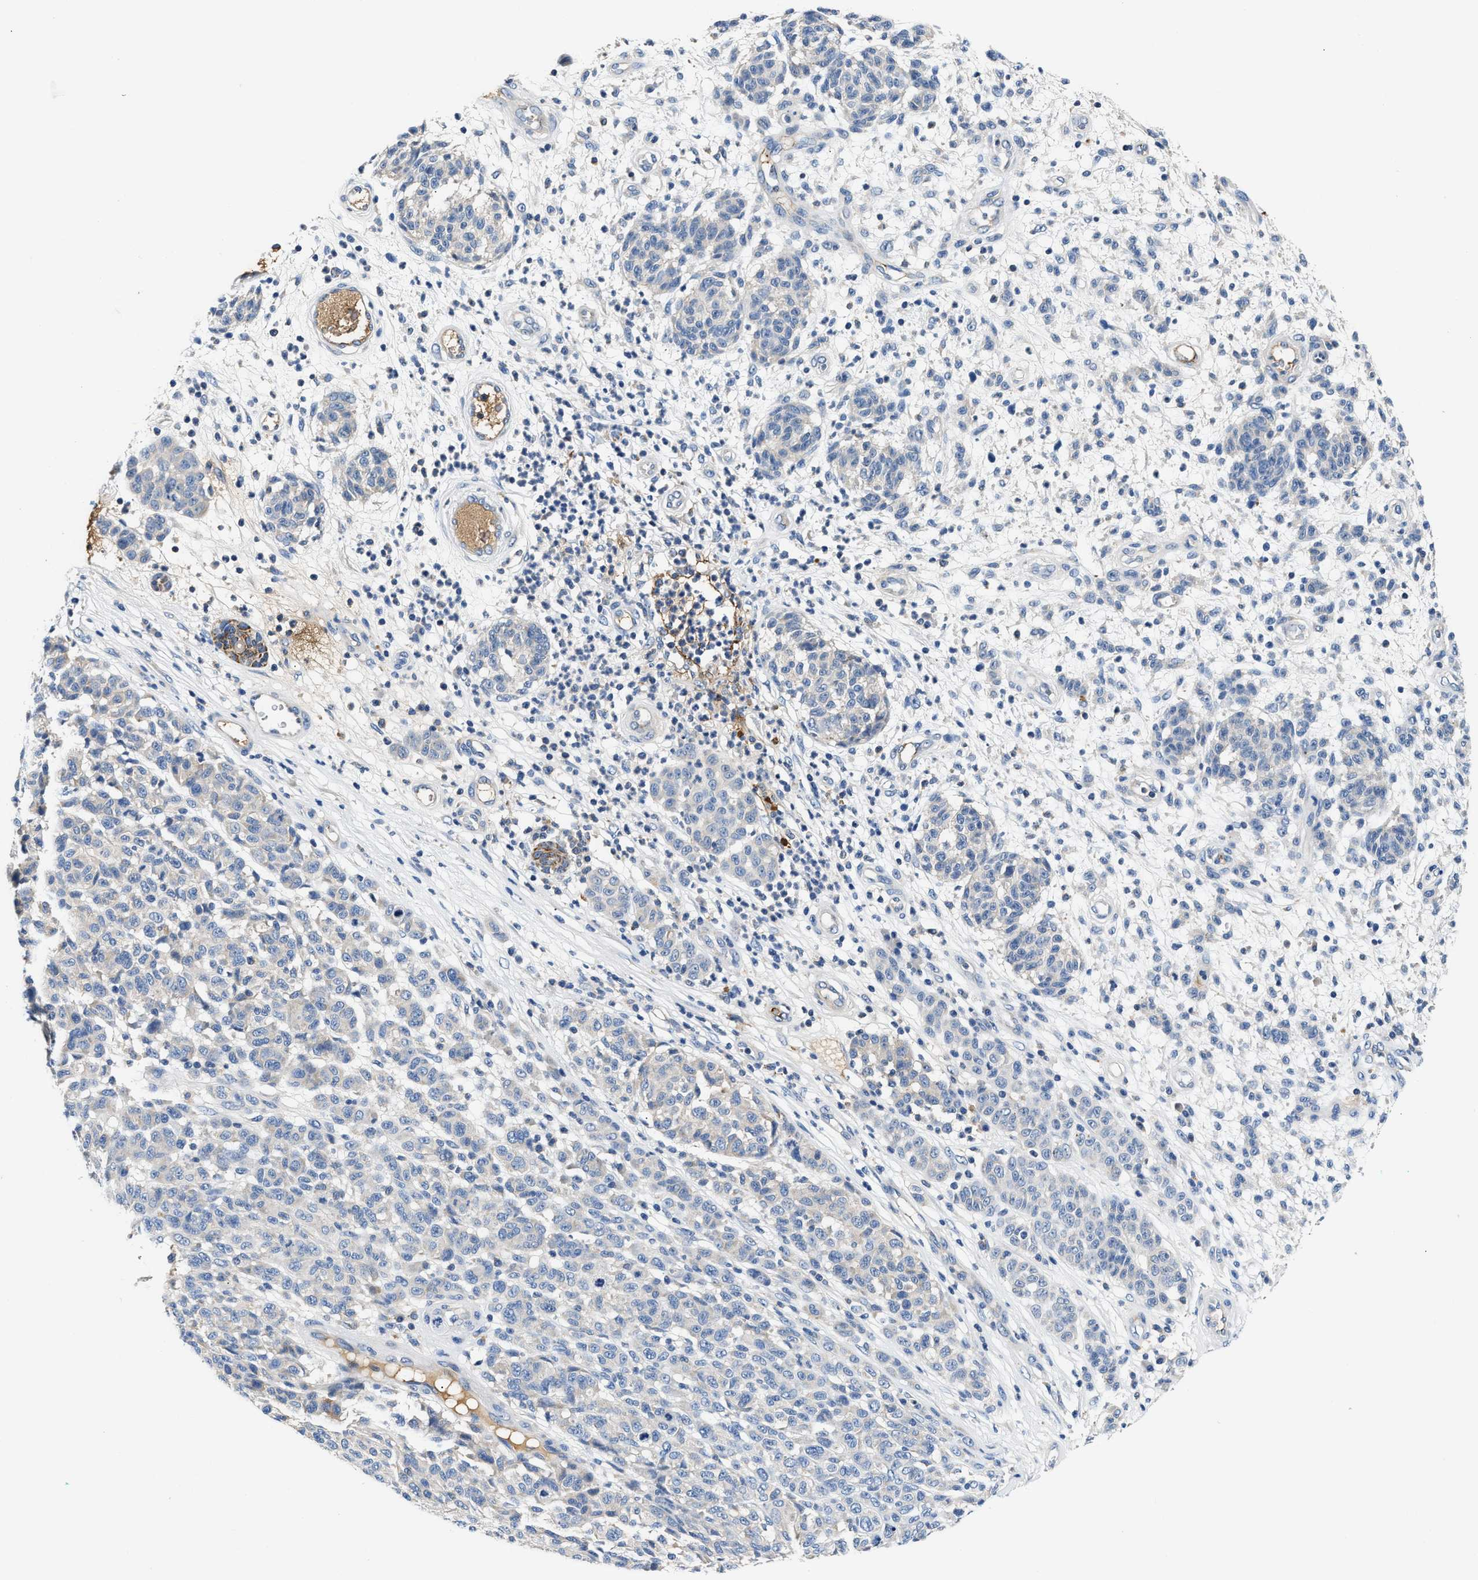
{"staining": {"intensity": "negative", "quantity": "none", "location": "none"}, "tissue": "melanoma", "cell_type": "Tumor cells", "image_type": "cancer", "snomed": [{"axis": "morphology", "description": "Malignant melanoma, NOS"}, {"axis": "topography", "description": "Skin"}], "caption": "An IHC photomicrograph of malignant melanoma is shown. There is no staining in tumor cells of malignant melanoma.", "gene": "TUT7", "patient": {"sex": "male", "age": 59}}